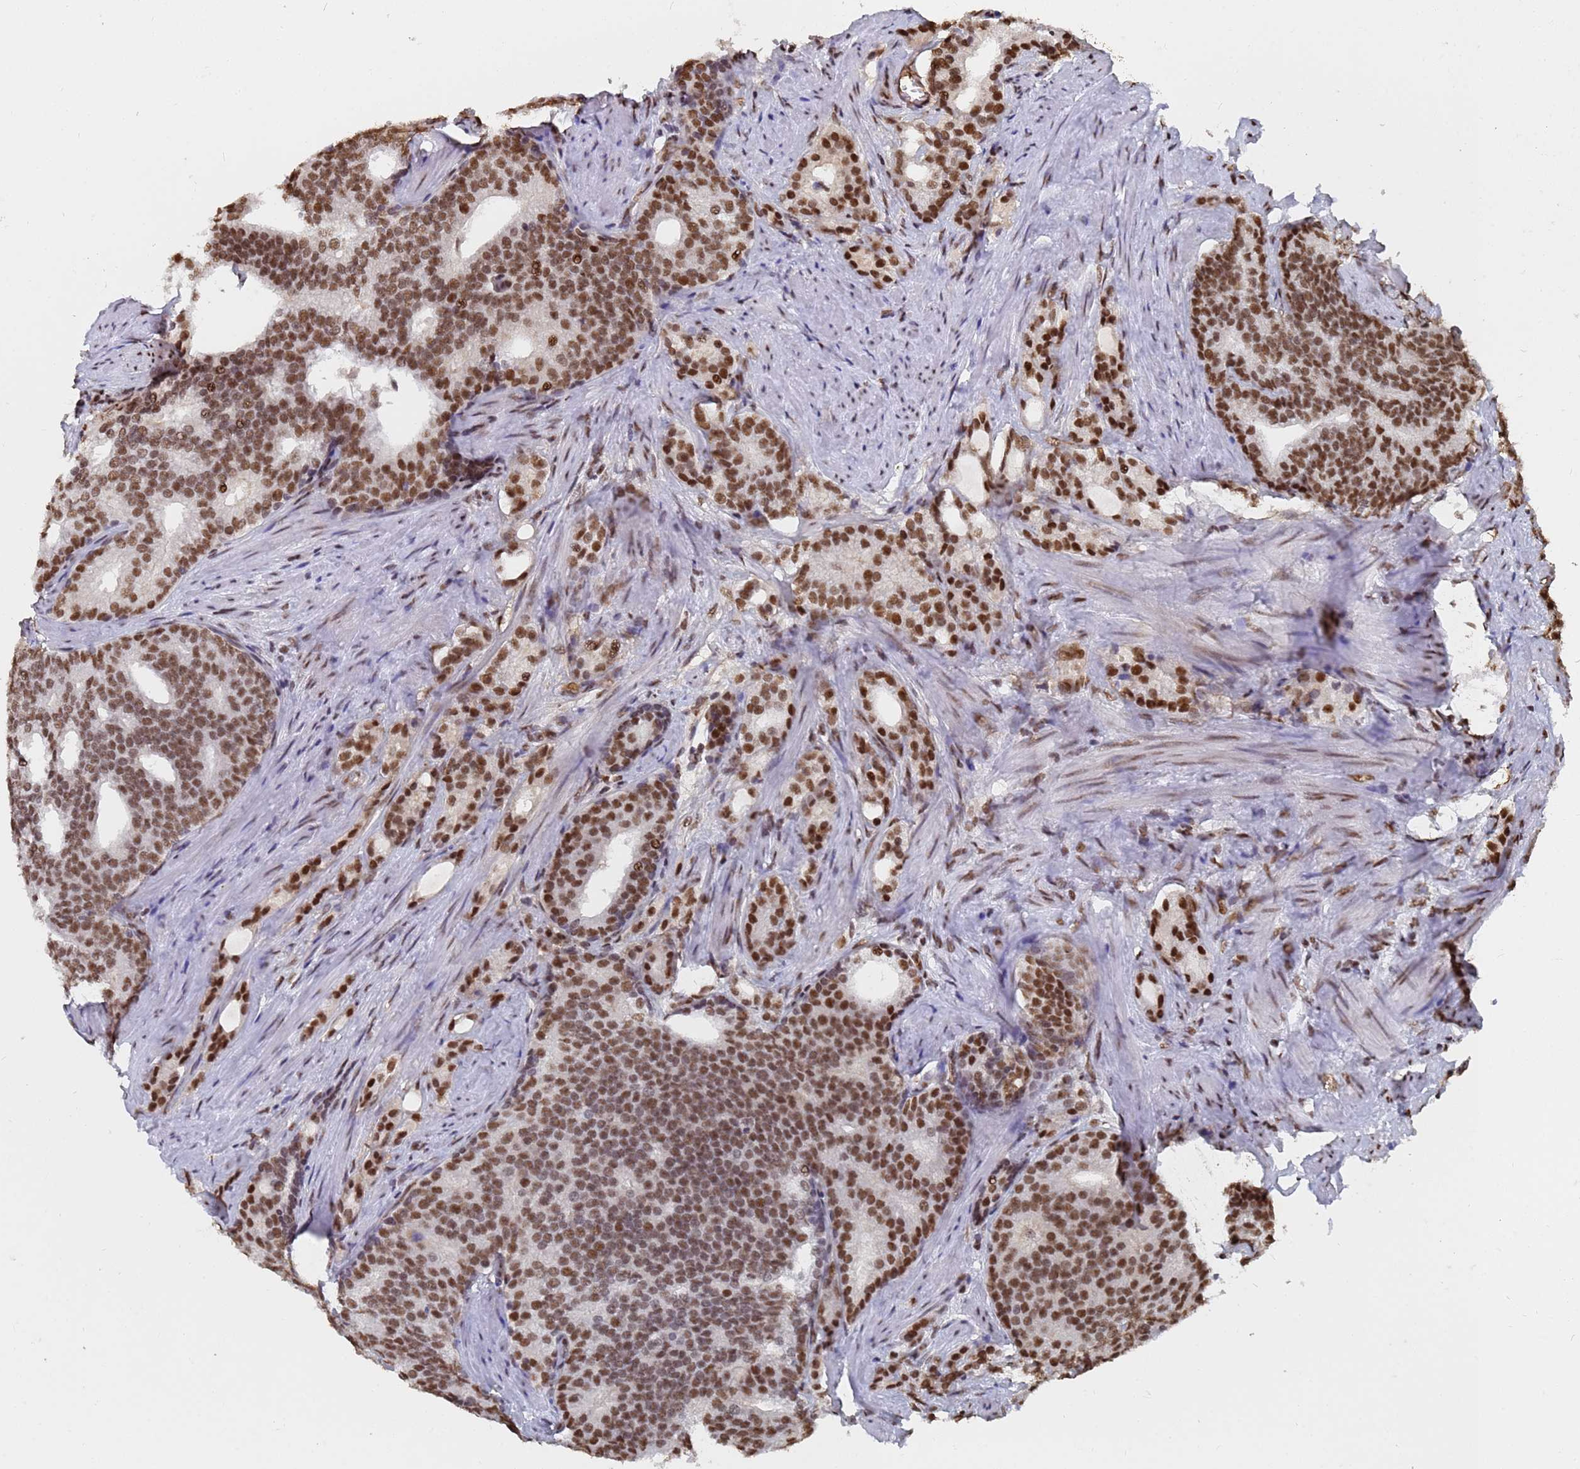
{"staining": {"intensity": "strong", "quantity": ">75%", "location": "nuclear"}, "tissue": "prostate cancer", "cell_type": "Tumor cells", "image_type": "cancer", "snomed": [{"axis": "morphology", "description": "Adenocarcinoma, Low grade"}, {"axis": "topography", "description": "Prostate"}], "caption": "The histopathology image exhibits staining of low-grade adenocarcinoma (prostate), revealing strong nuclear protein expression (brown color) within tumor cells.", "gene": "RAVER2", "patient": {"sex": "male", "age": 71}}